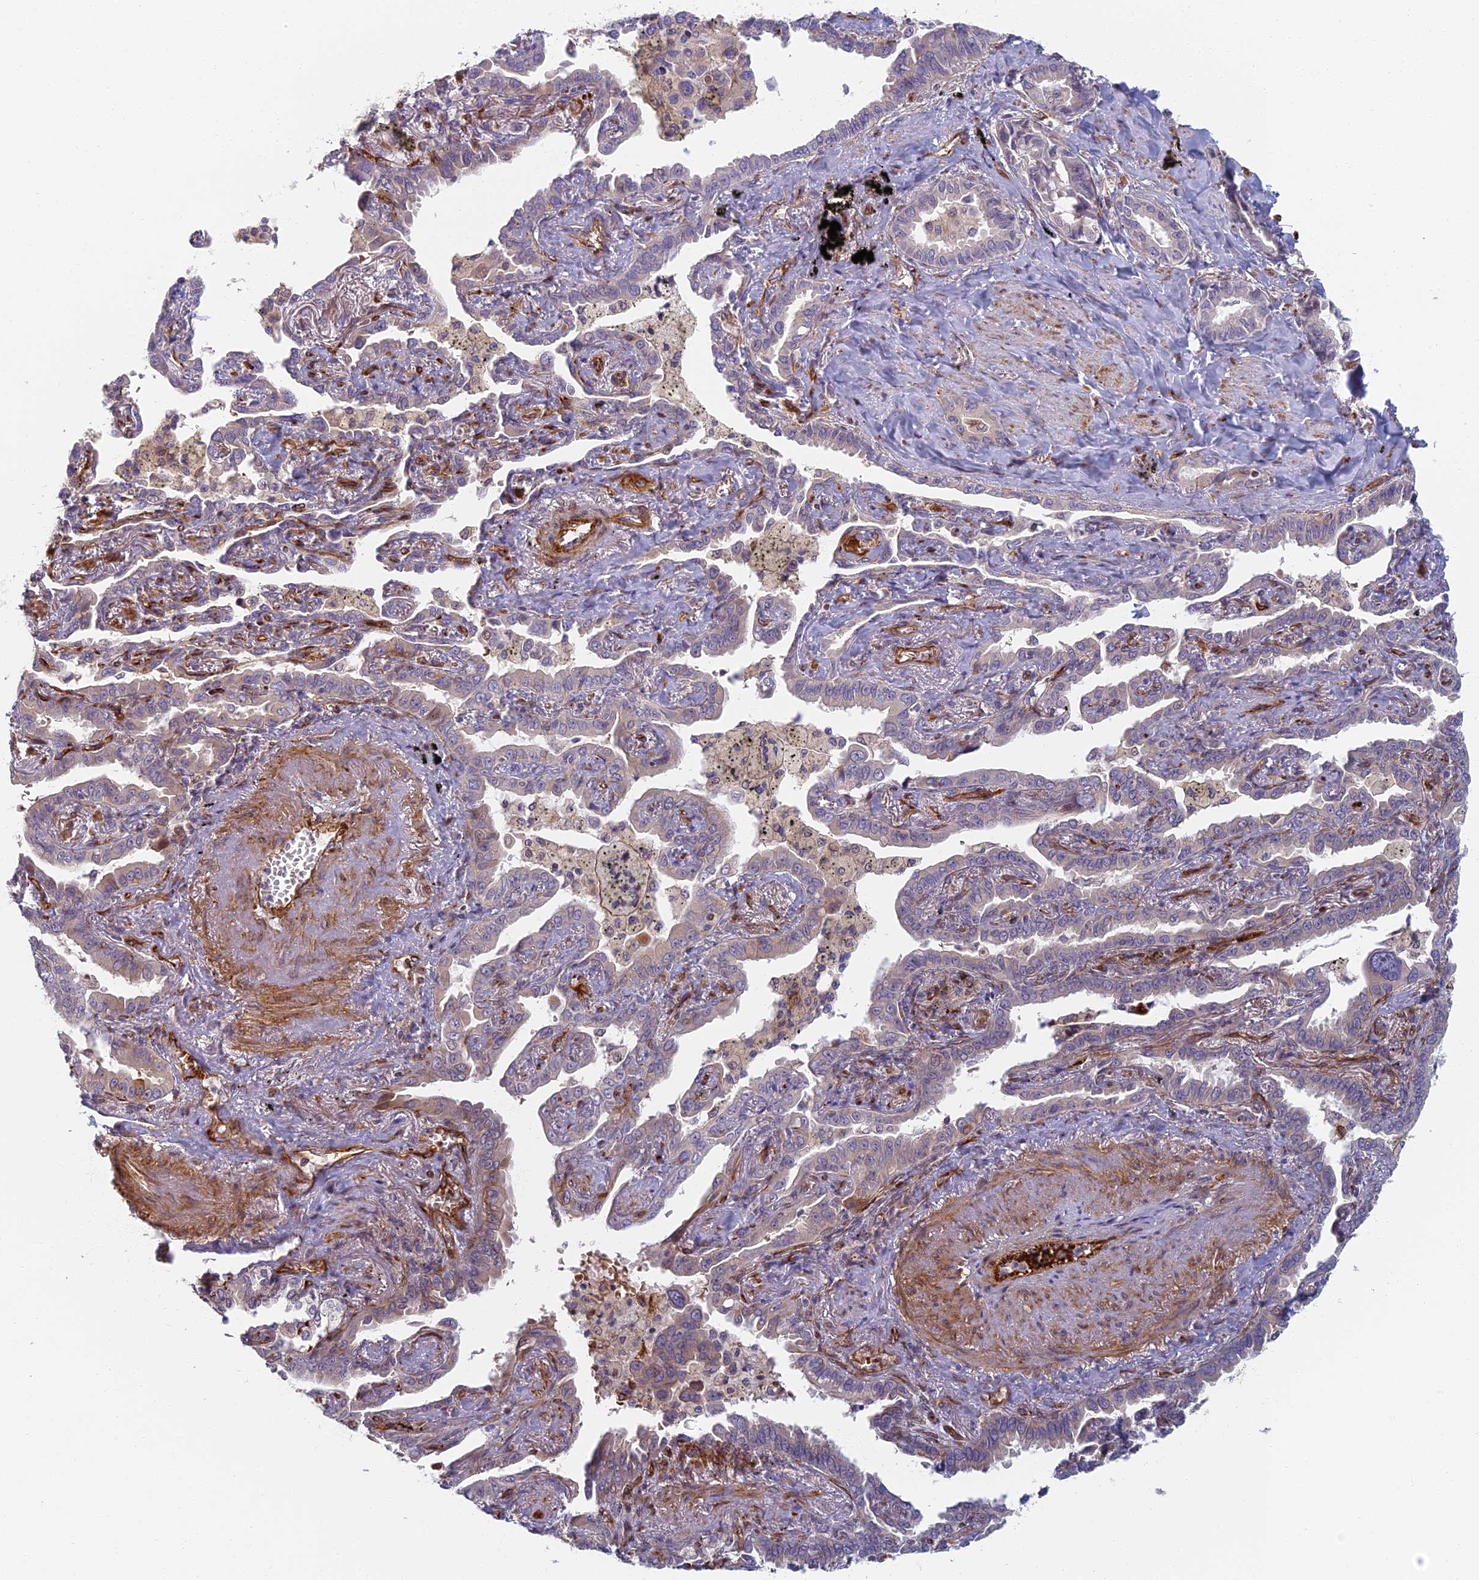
{"staining": {"intensity": "negative", "quantity": "none", "location": "none"}, "tissue": "lung cancer", "cell_type": "Tumor cells", "image_type": "cancer", "snomed": [{"axis": "morphology", "description": "Adenocarcinoma, NOS"}, {"axis": "topography", "description": "Lung"}], "caption": "Immunohistochemical staining of lung cancer reveals no significant expression in tumor cells.", "gene": "ABCB10", "patient": {"sex": "male", "age": 67}}